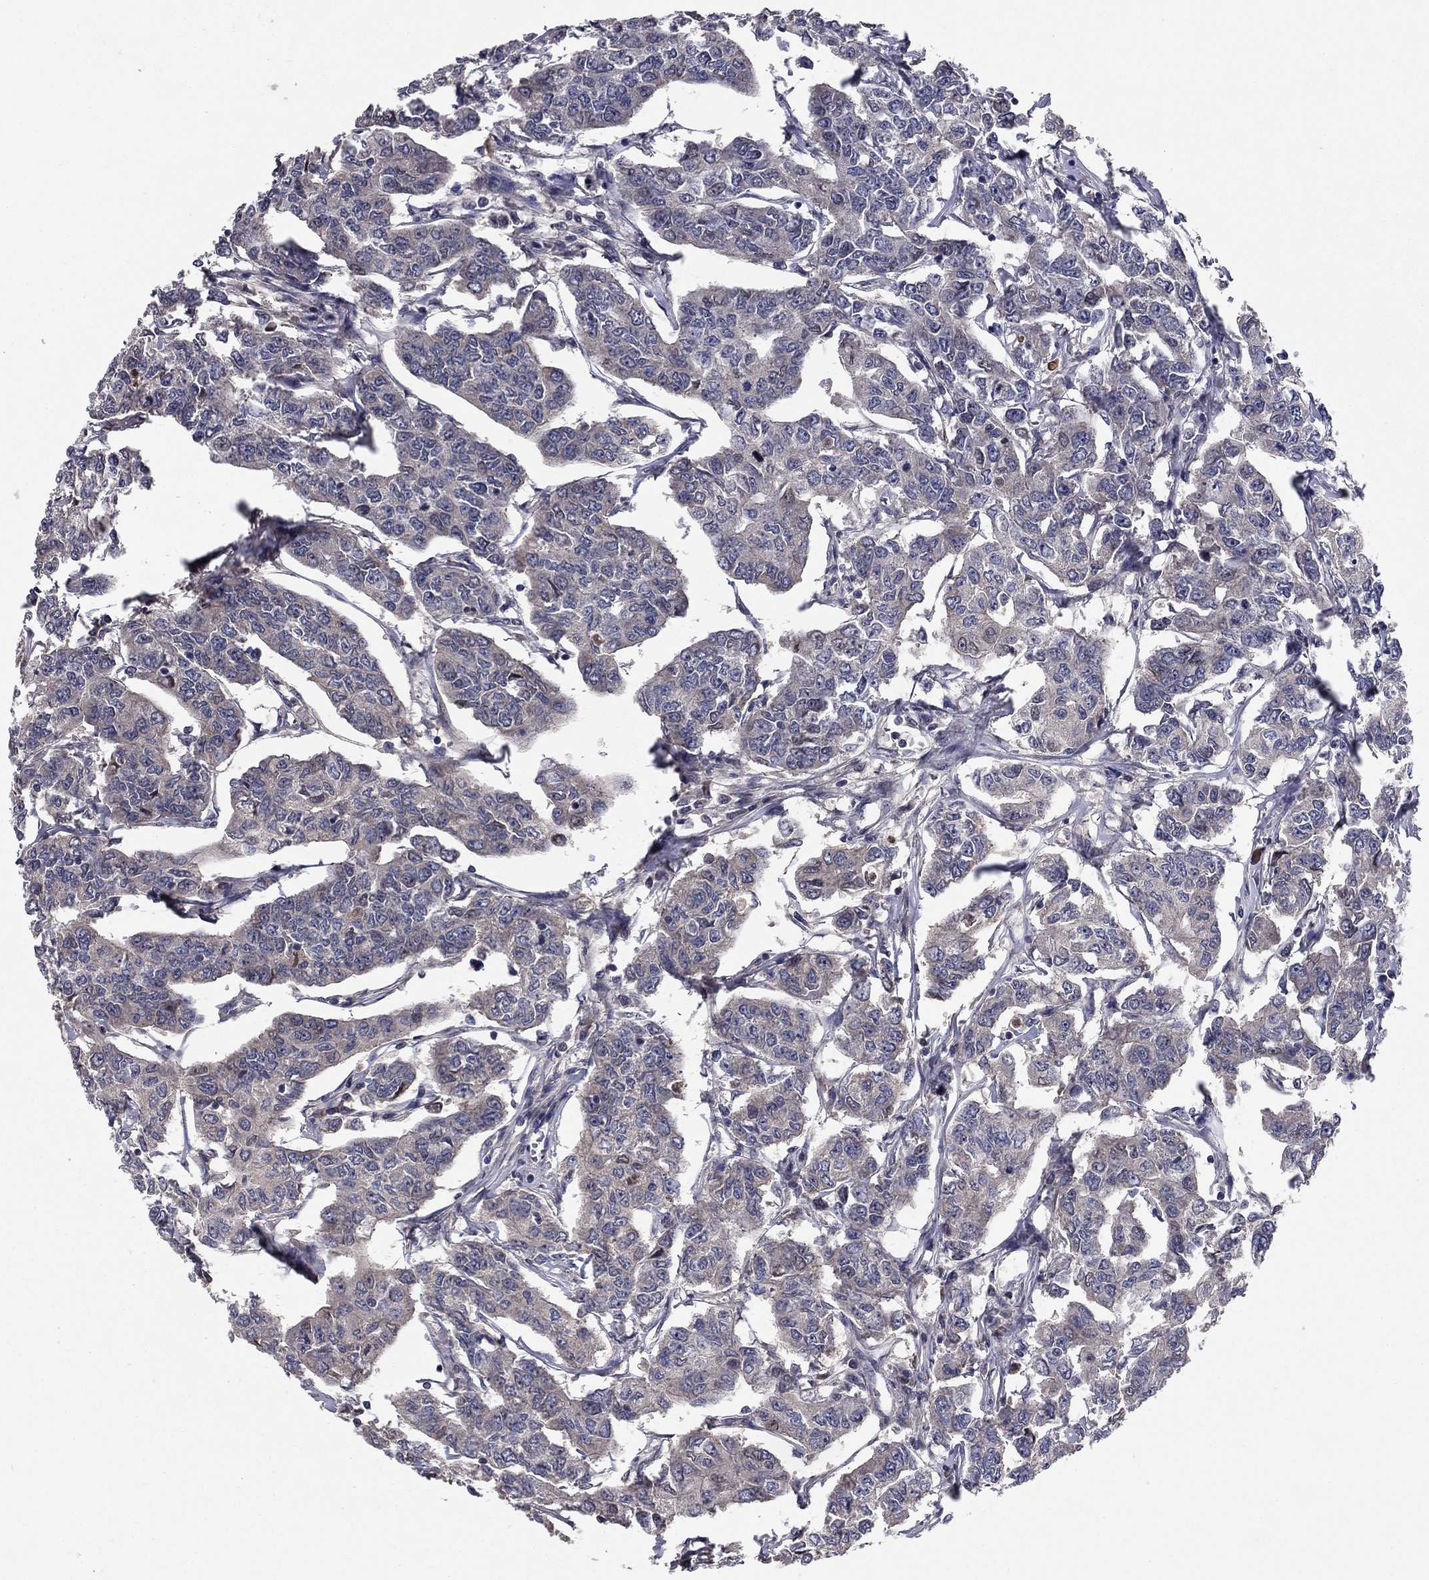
{"staining": {"intensity": "negative", "quantity": "none", "location": "none"}, "tissue": "breast cancer", "cell_type": "Tumor cells", "image_type": "cancer", "snomed": [{"axis": "morphology", "description": "Duct carcinoma"}, {"axis": "topography", "description": "Breast"}], "caption": "Immunohistochemistry histopathology image of neoplastic tissue: breast infiltrating ductal carcinoma stained with DAB shows no significant protein expression in tumor cells.", "gene": "PROS1", "patient": {"sex": "female", "age": 88}}